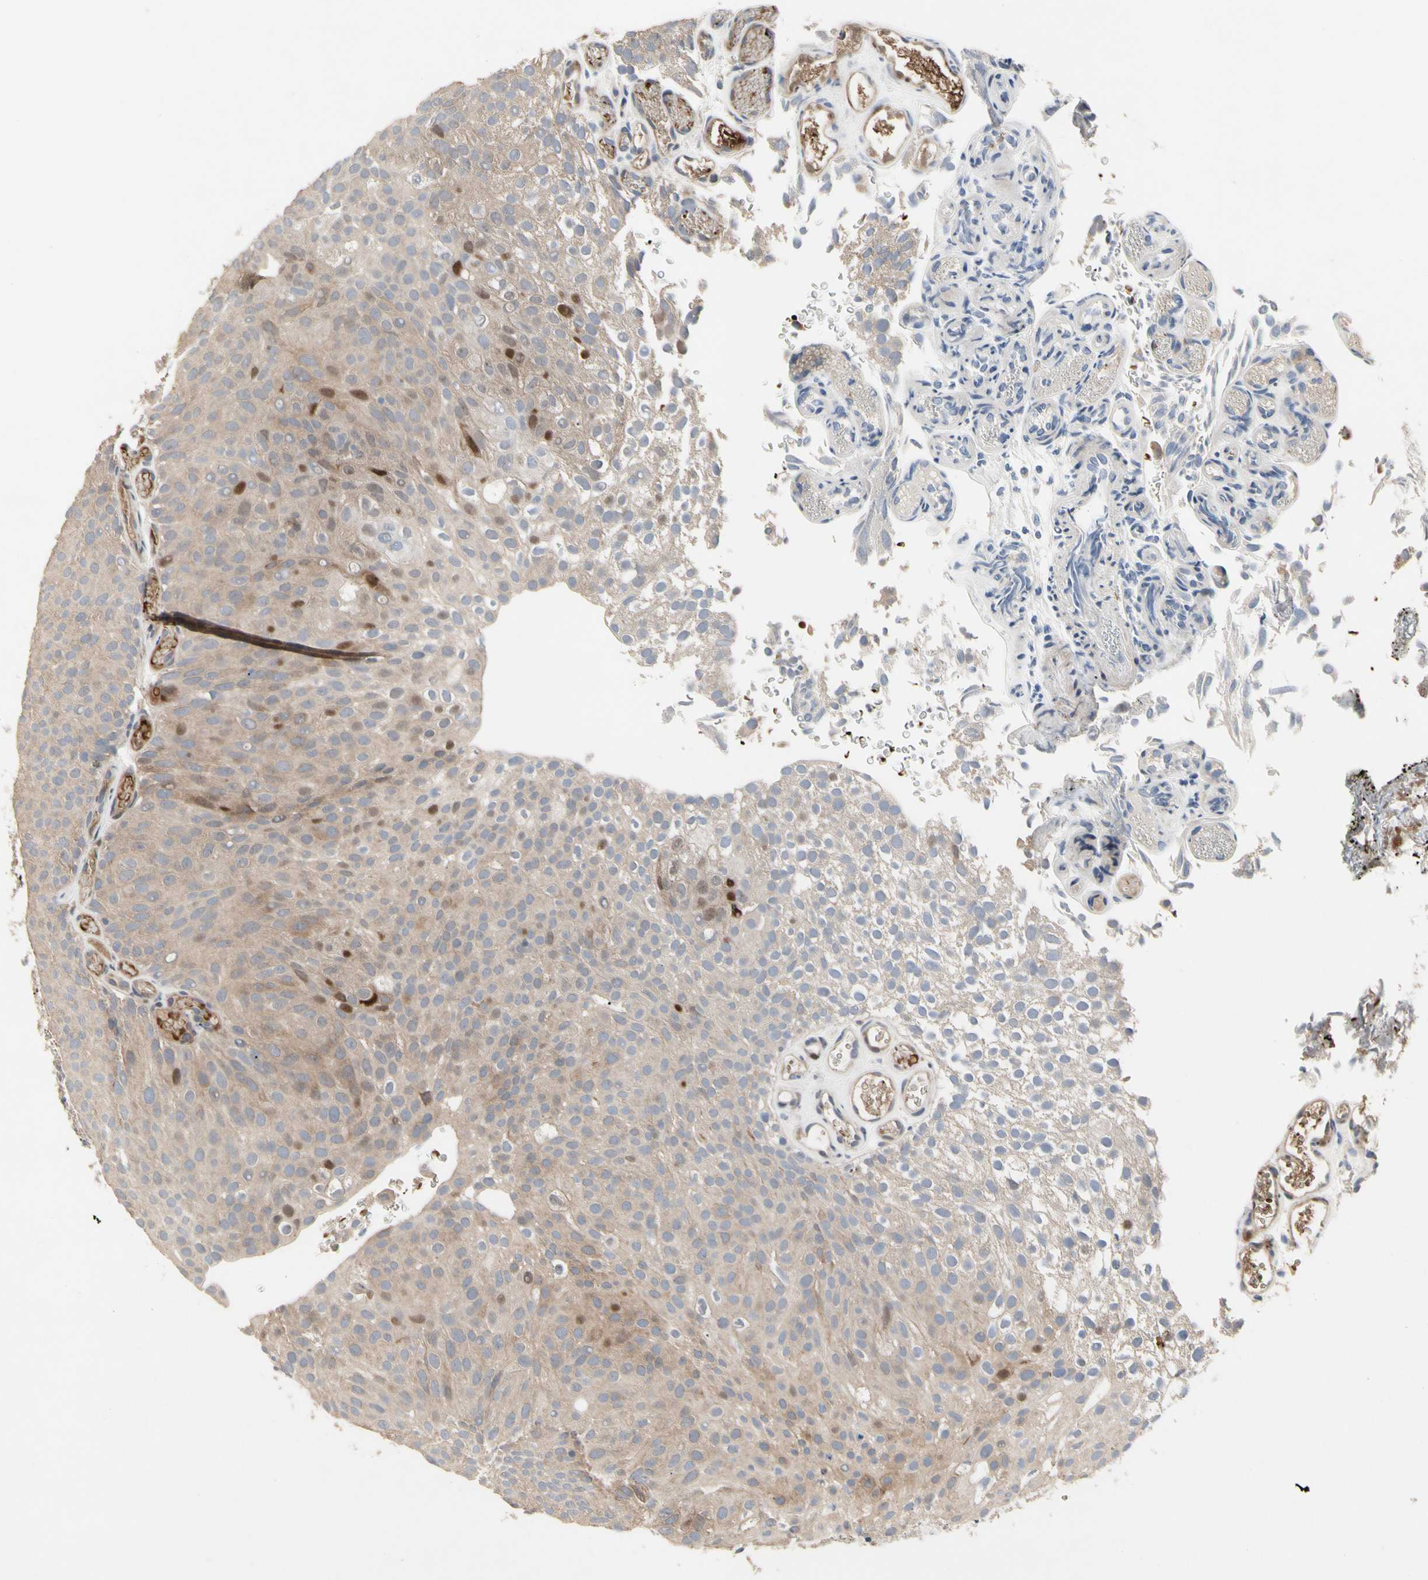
{"staining": {"intensity": "weak", "quantity": ">75%", "location": "cytoplasmic/membranous,nuclear"}, "tissue": "urothelial cancer", "cell_type": "Tumor cells", "image_type": "cancer", "snomed": [{"axis": "morphology", "description": "Urothelial carcinoma, Low grade"}, {"axis": "topography", "description": "Urinary bladder"}], "caption": "Urothelial carcinoma (low-grade) stained with IHC demonstrates weak cytoplasmic/membranous and nuclear positivity in approximately >75% of tumor cells. (IHC, brightfield microscopy, high magnification).", "gene": "HMGCR", "patient": {"sex": "male", "age": 78}}